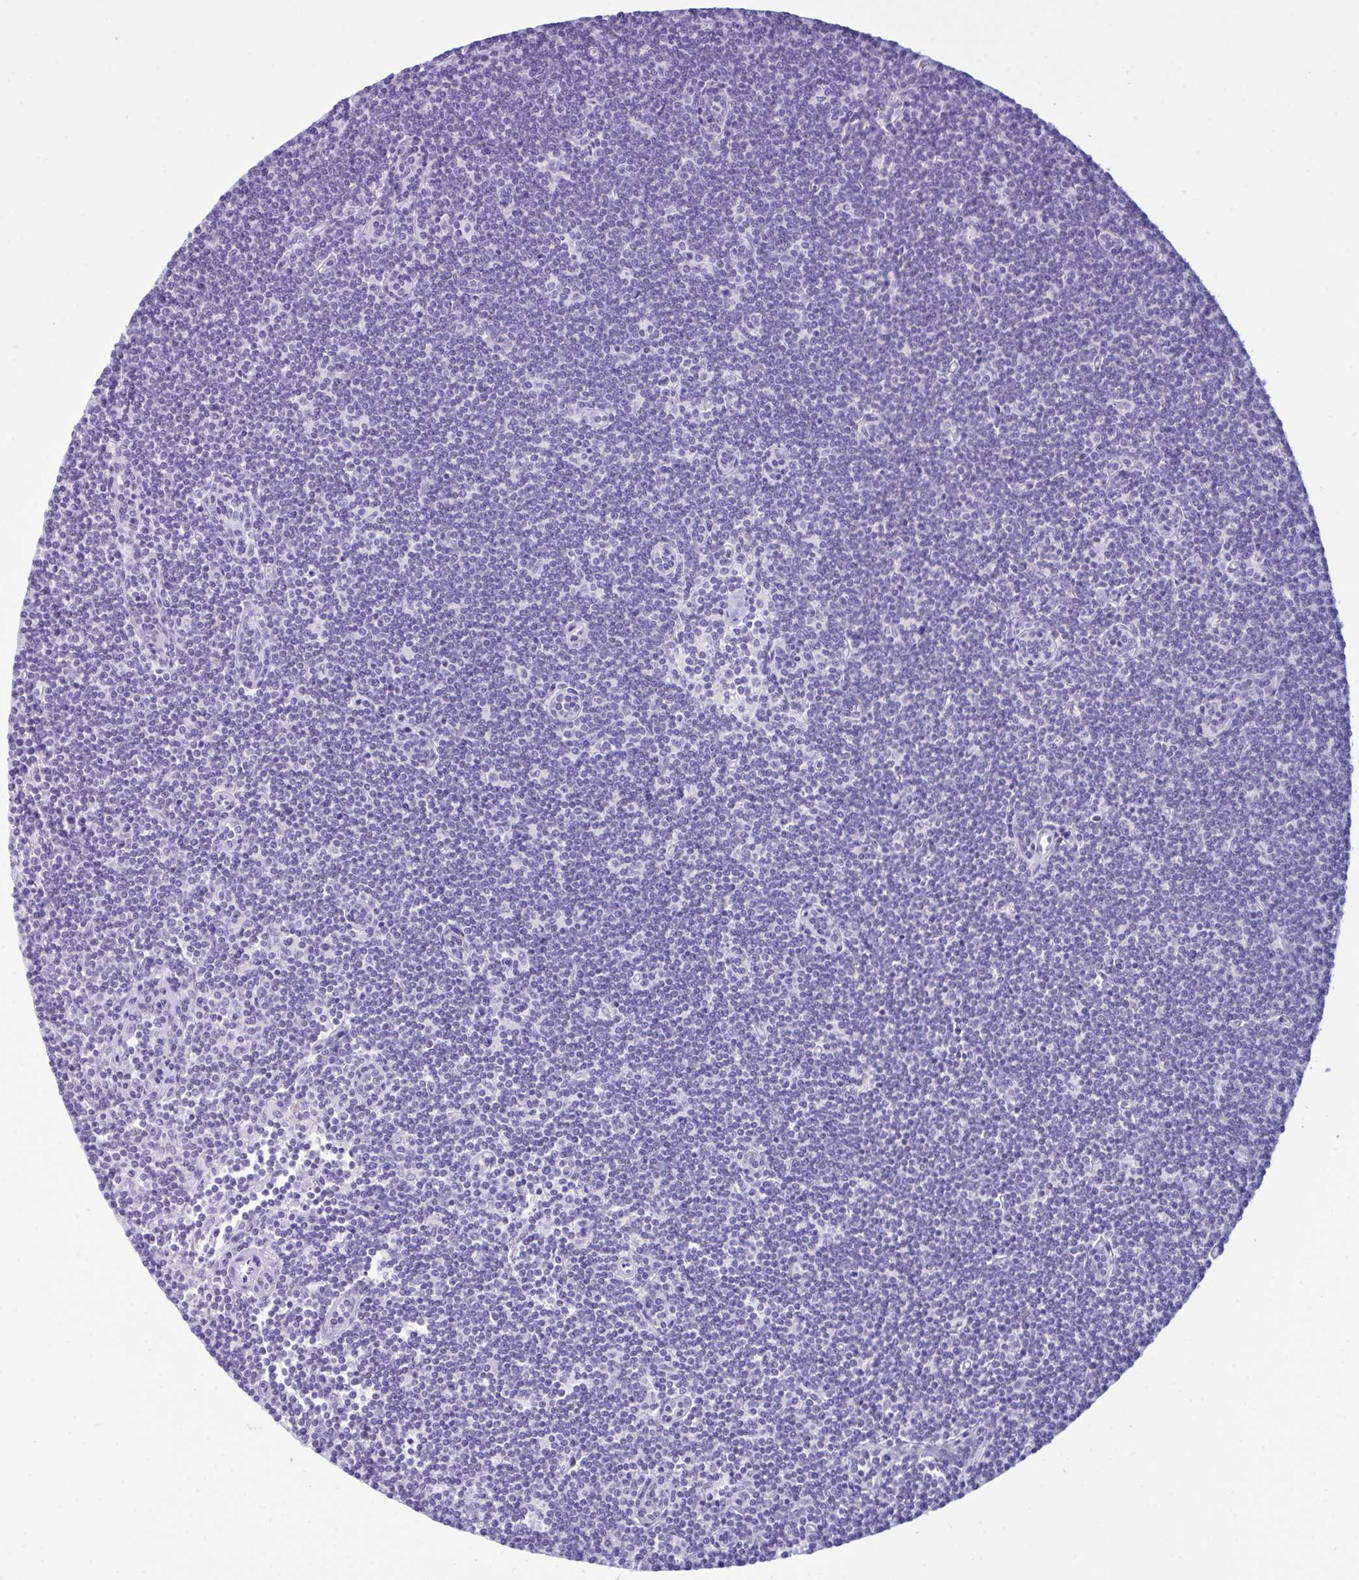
{"staining": {"intensity": "negative", "quantity": "none", "location": "none"}, "tissue": "lymphoma", "cell_type": "Tumor cells", "image_type": "cancer", "snomed": [{"axis": "morphology", "description": "Malignant lymphoma, non-Hodgkin's type, Low grade"}, {"axis": "topography", "description": "Lymph node"}], "caption": "High power microscopy photomicrograph of an IHC histopathology image of low-grade malignant lymphoma, non-Hodgkin's type, revealing no significant expression in tumor cells.", "gene": "BBS1", "patient": {"sex": "female", "age": 73}}